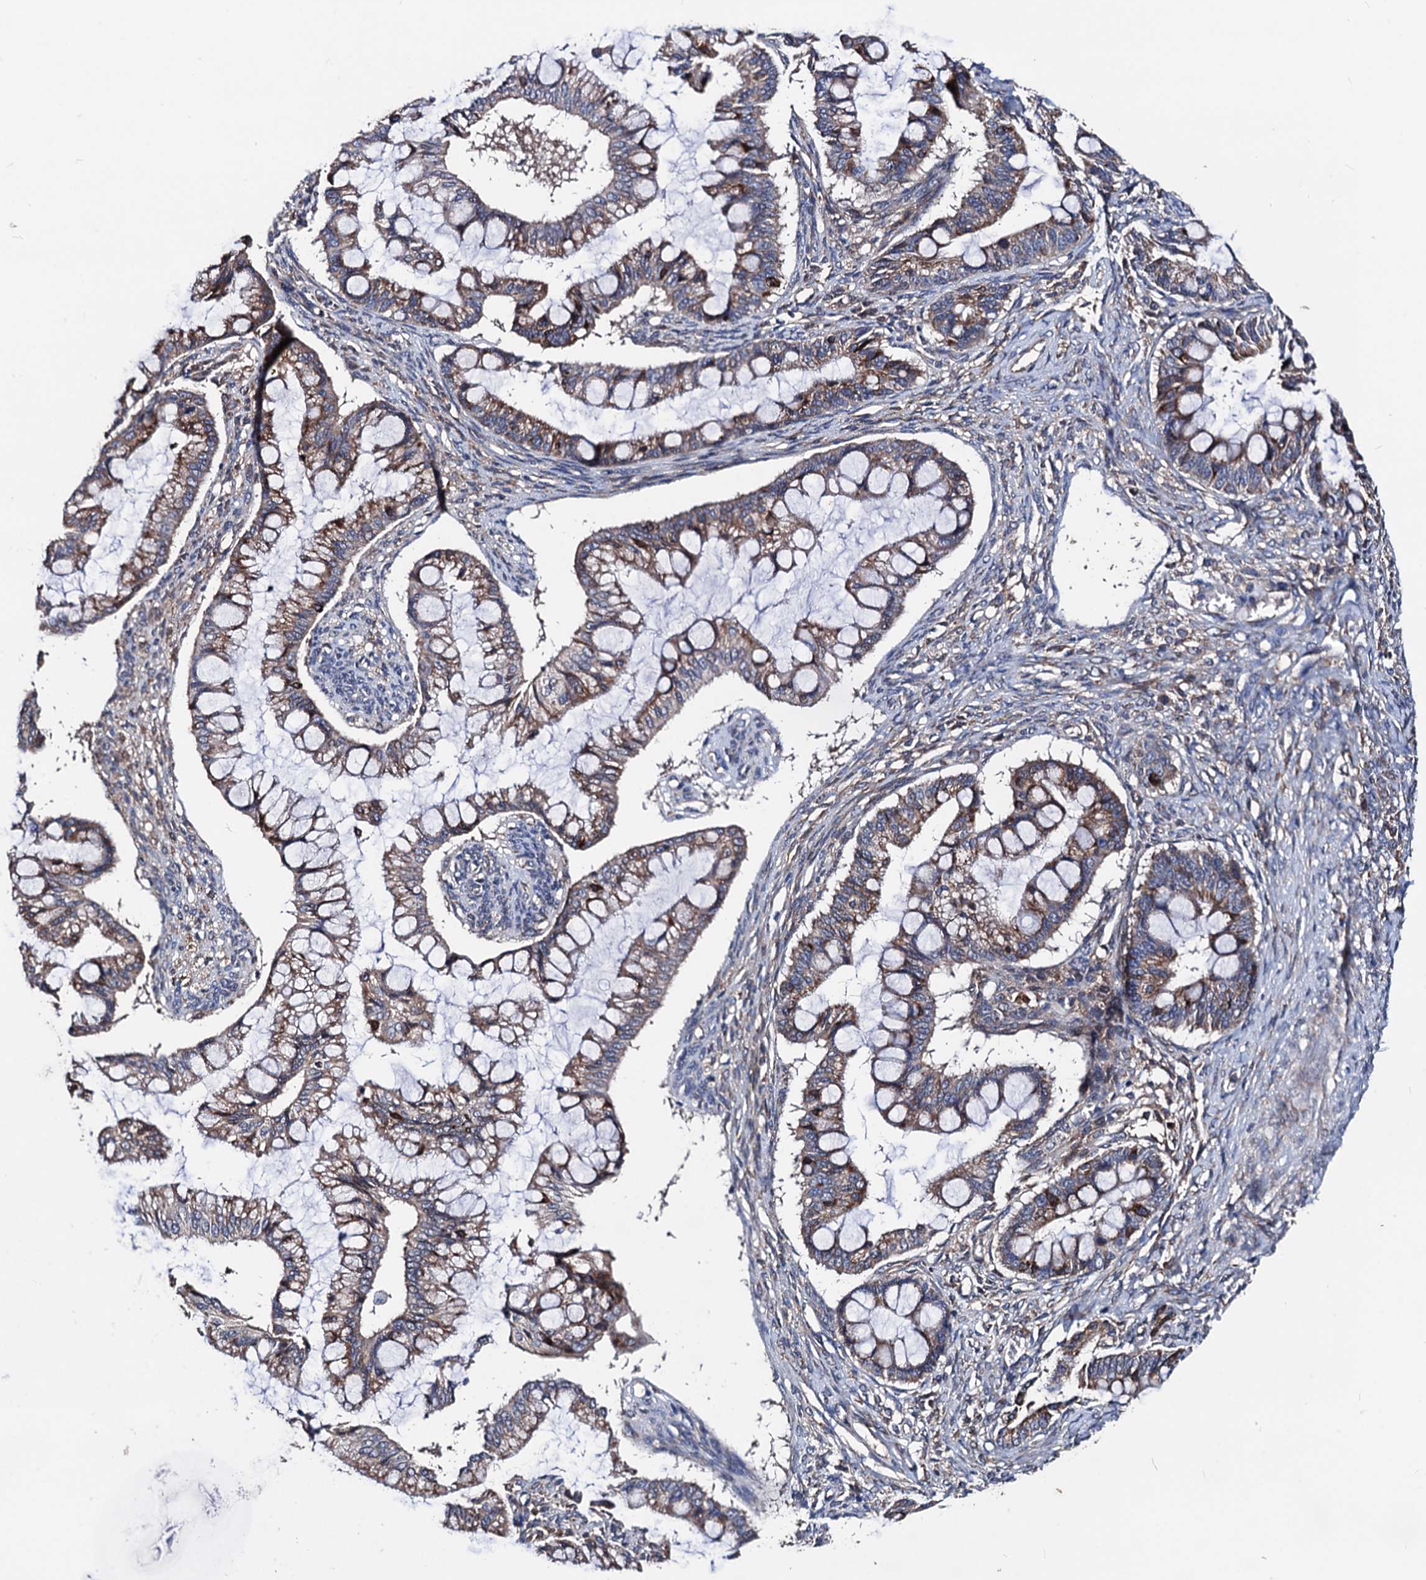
{"staining": {"intensity": "moderate", "quantity": ">75%", "location": "cytoplasmic/membranous"}, "tissue": "ovarian cancer", "cell_type": "Tumor cells", "image_type": "cancer", "snomed": [{"axis": "morphology", "description": "Cystadenocarcinoma, mucinous, NOS"}, {"axis": "topography", "description": "Ovary"}], "caption": "DAB (3,3'-diaminobenzidine) immunohistochemical staining of ovarian cancer (mucinous cystadenocarcinoma) displays moderate cytoplasmic/membranous protein positivity in about >75% of tumor cells.", "gene": "AKAP11", "patient": {"sex": "female", "age": 73}}